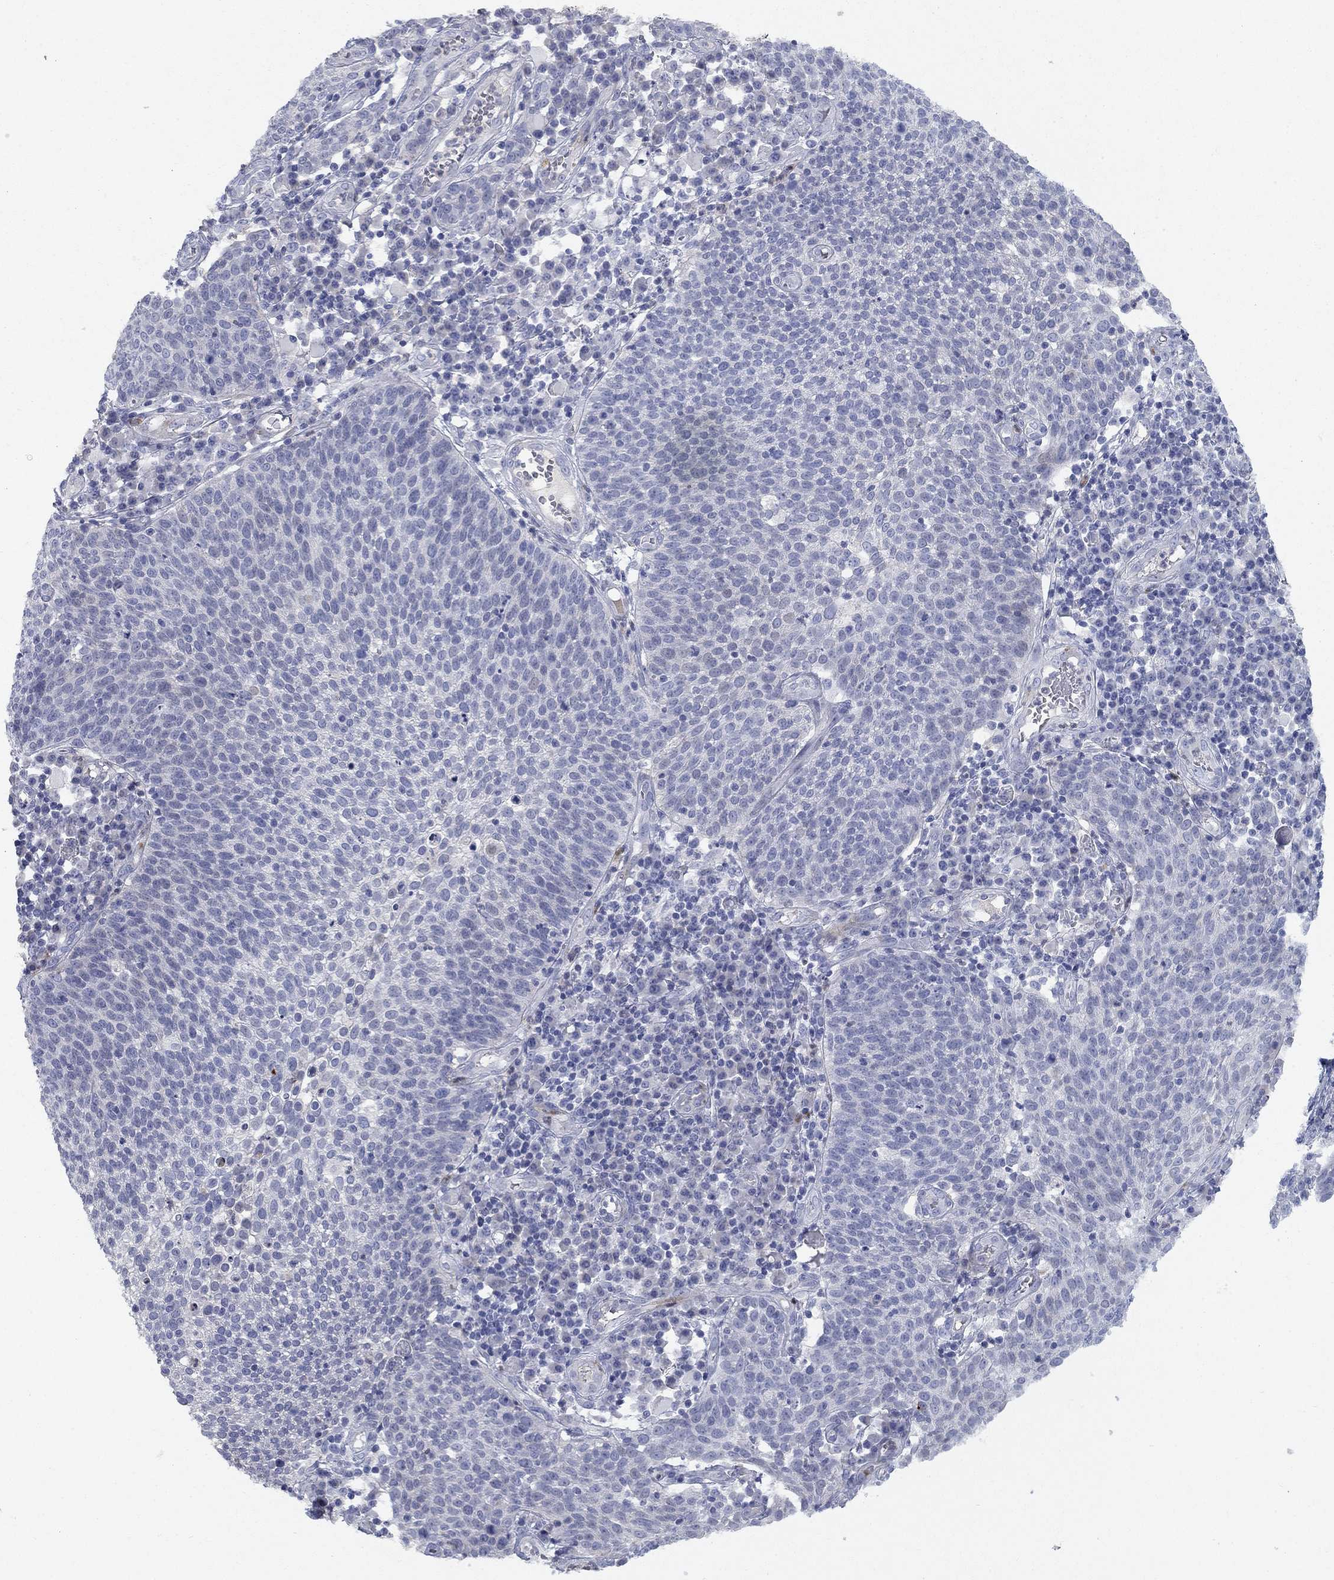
{"staining": {"intensity": "negative", "quantity": "none", "location": "none"}, "tissue": "cervical cancer", "cell_type": "Tumor cells", "image_type": "cancer", "snomed": [{"axis": "morphology", "description": "Squamous cell carcinoma, NOS"}, {"axis": "topography", "description": "Cervix"}], "caption": "IHC histopathology image of cervical cancer (squamous cell carcinoma) stained for a protein (brown), which exhibits no staining in tumor cells.", "gene": "TMEM249", "patient": {"sex": "female", "age": 34}}